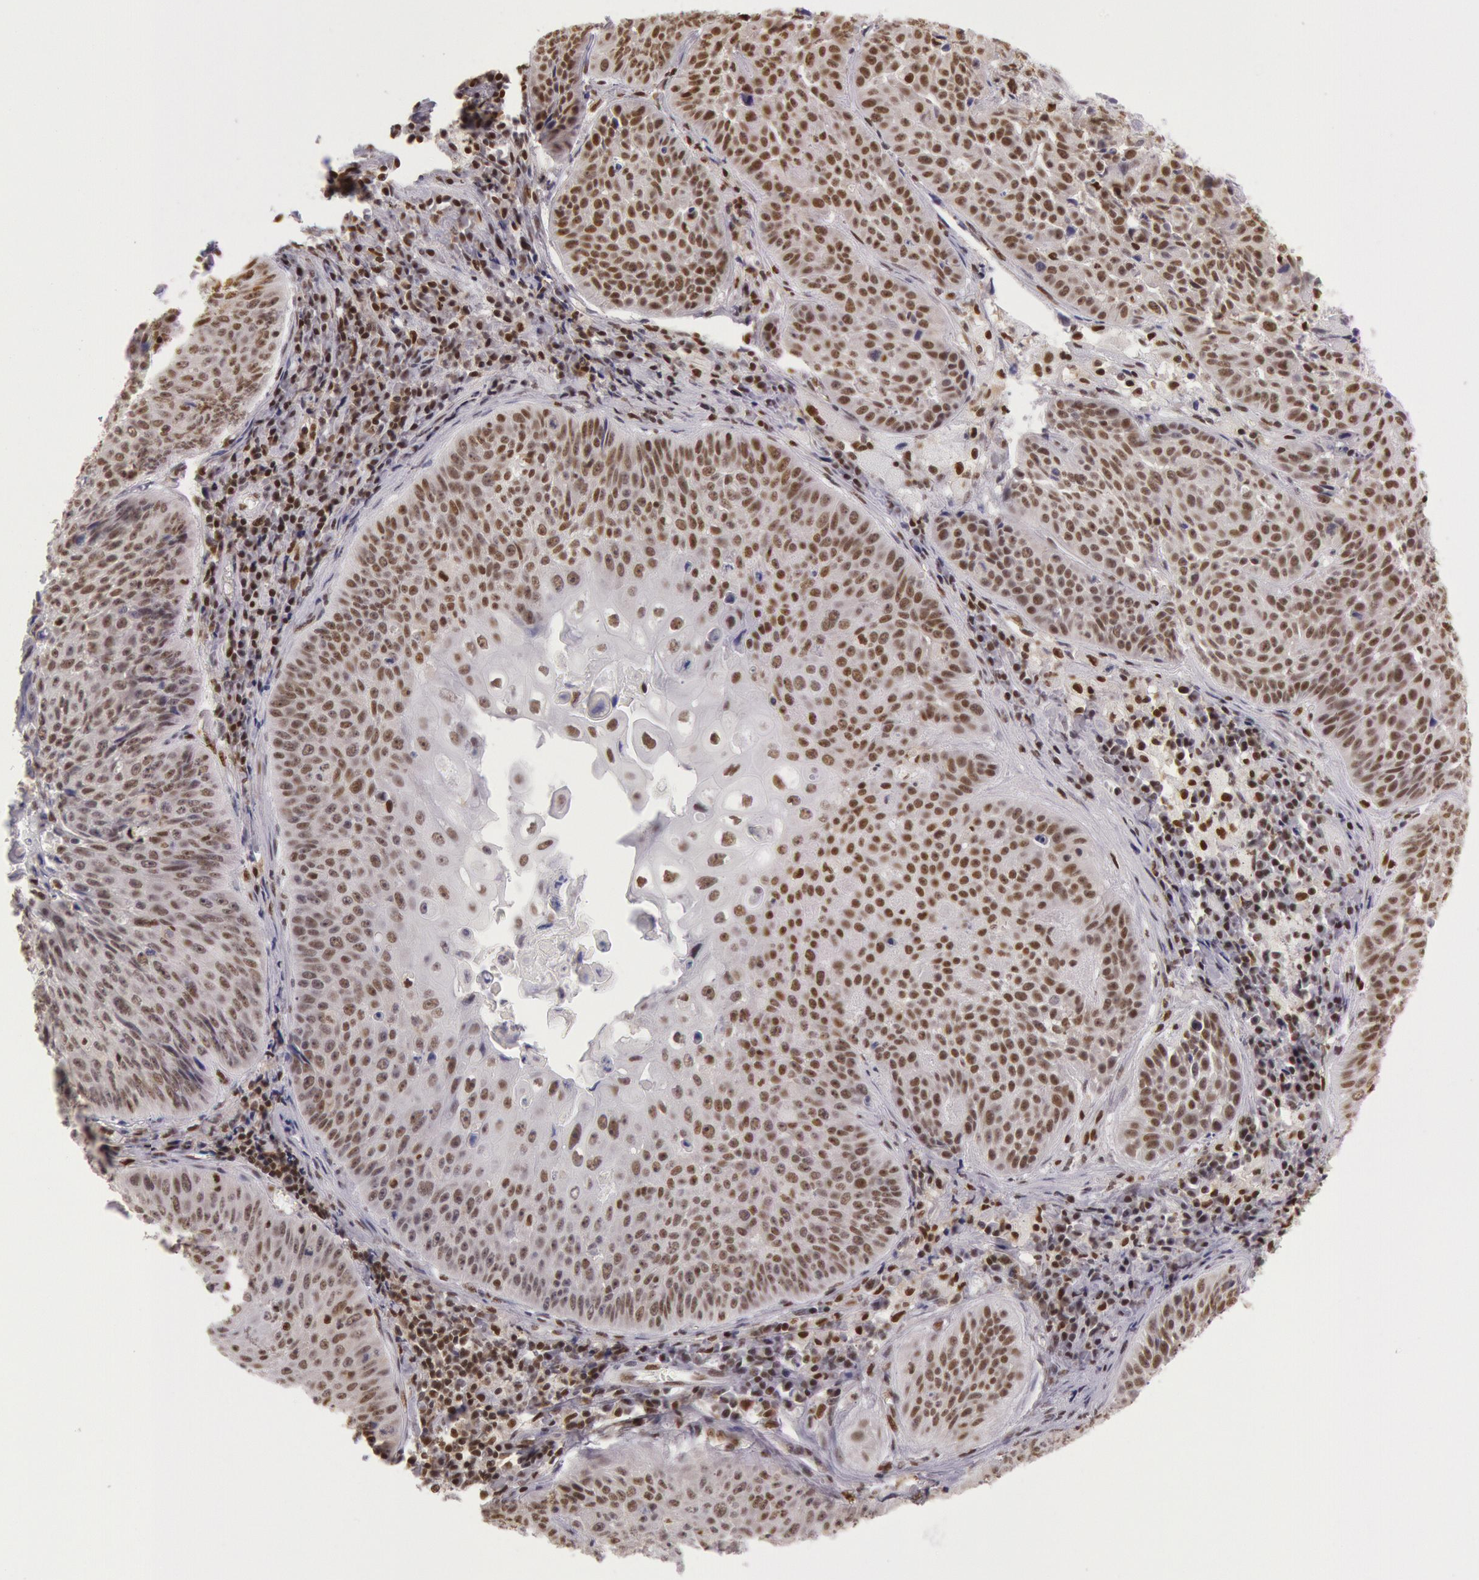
{"staining": {"intensity": "moderate", "quantity": ">75%", "location": "nuclear"}, "tissue": "lung cancer", "cell_type": "Tumor cells", "image_type": "cancer", "snomed": [{"axis": "morphology", "description": "Adenocarcinoma, NOS"}, {"axis": "topography", "description": "Lung"}], "caption": "Protein staining shows moderate nuclear positivity in about >75% of tumor cells in adenocarcinoma (lung). (DAB (3,3'-diaminobenzidine) IHC, brown staining for protein, blue staining for nuclei).", "gene": "ESS2", "patient": {"sex": "male", "age": 60}}